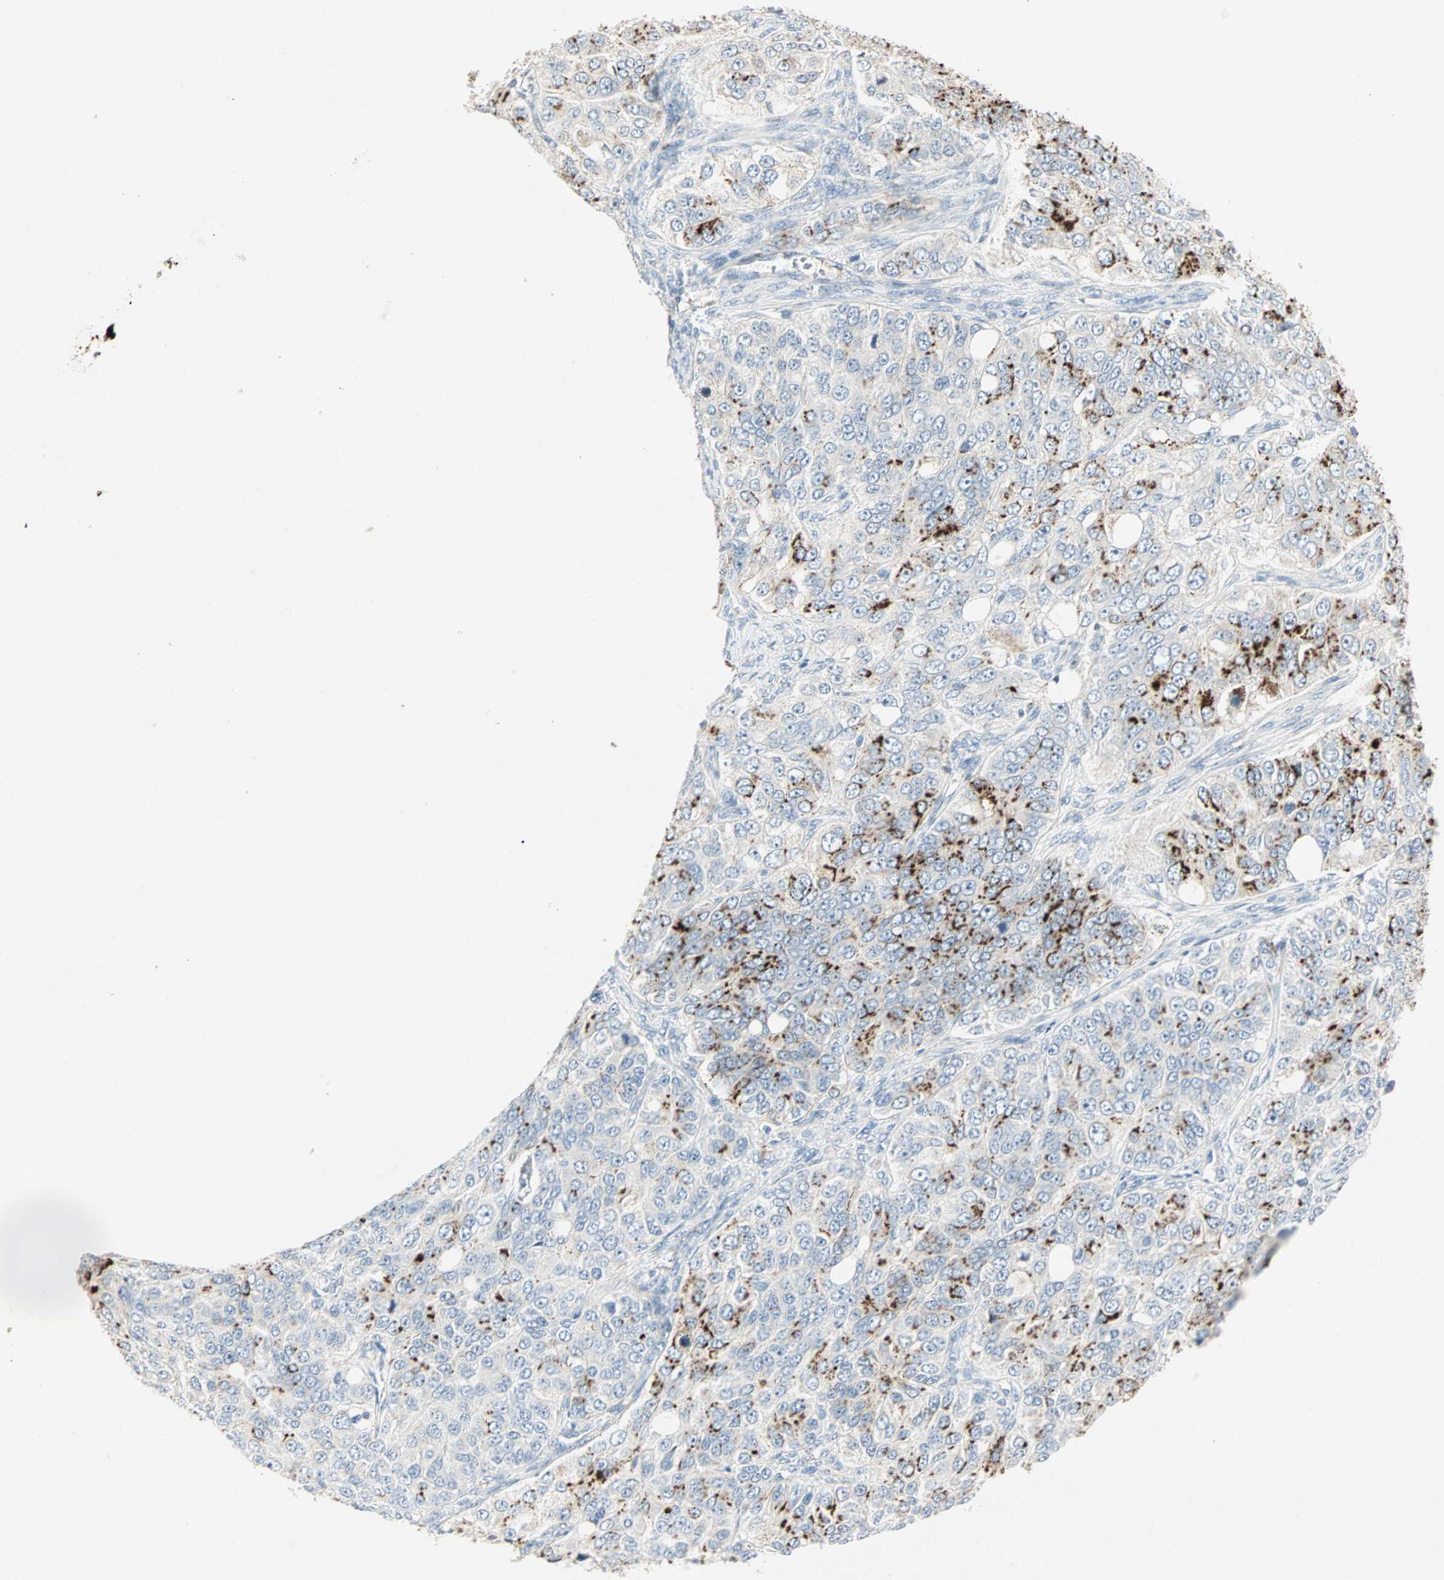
{"staining": {"intensity": "strong", "quantity": "25%-75%", "location": "cytoplasmic/membranous"}, "tissue": "ovarian cancer", "cell_type": "Tumor cells", "image_type": "cancer", "snomed": [{"axis": "morphology", "description": "Carcinoma, endometroid"}, {"axis": "topography", "description": "Ovary"}], "caption": "The histopathology image reveals immunohistochemical staining of ovarian cancer. There is strong cytoplasmic/membranous expression is appreciated in about 25%-75% of tumor cells.", "gene": "CEACAM6", "patient": {"sex": "female", "age": 51}}